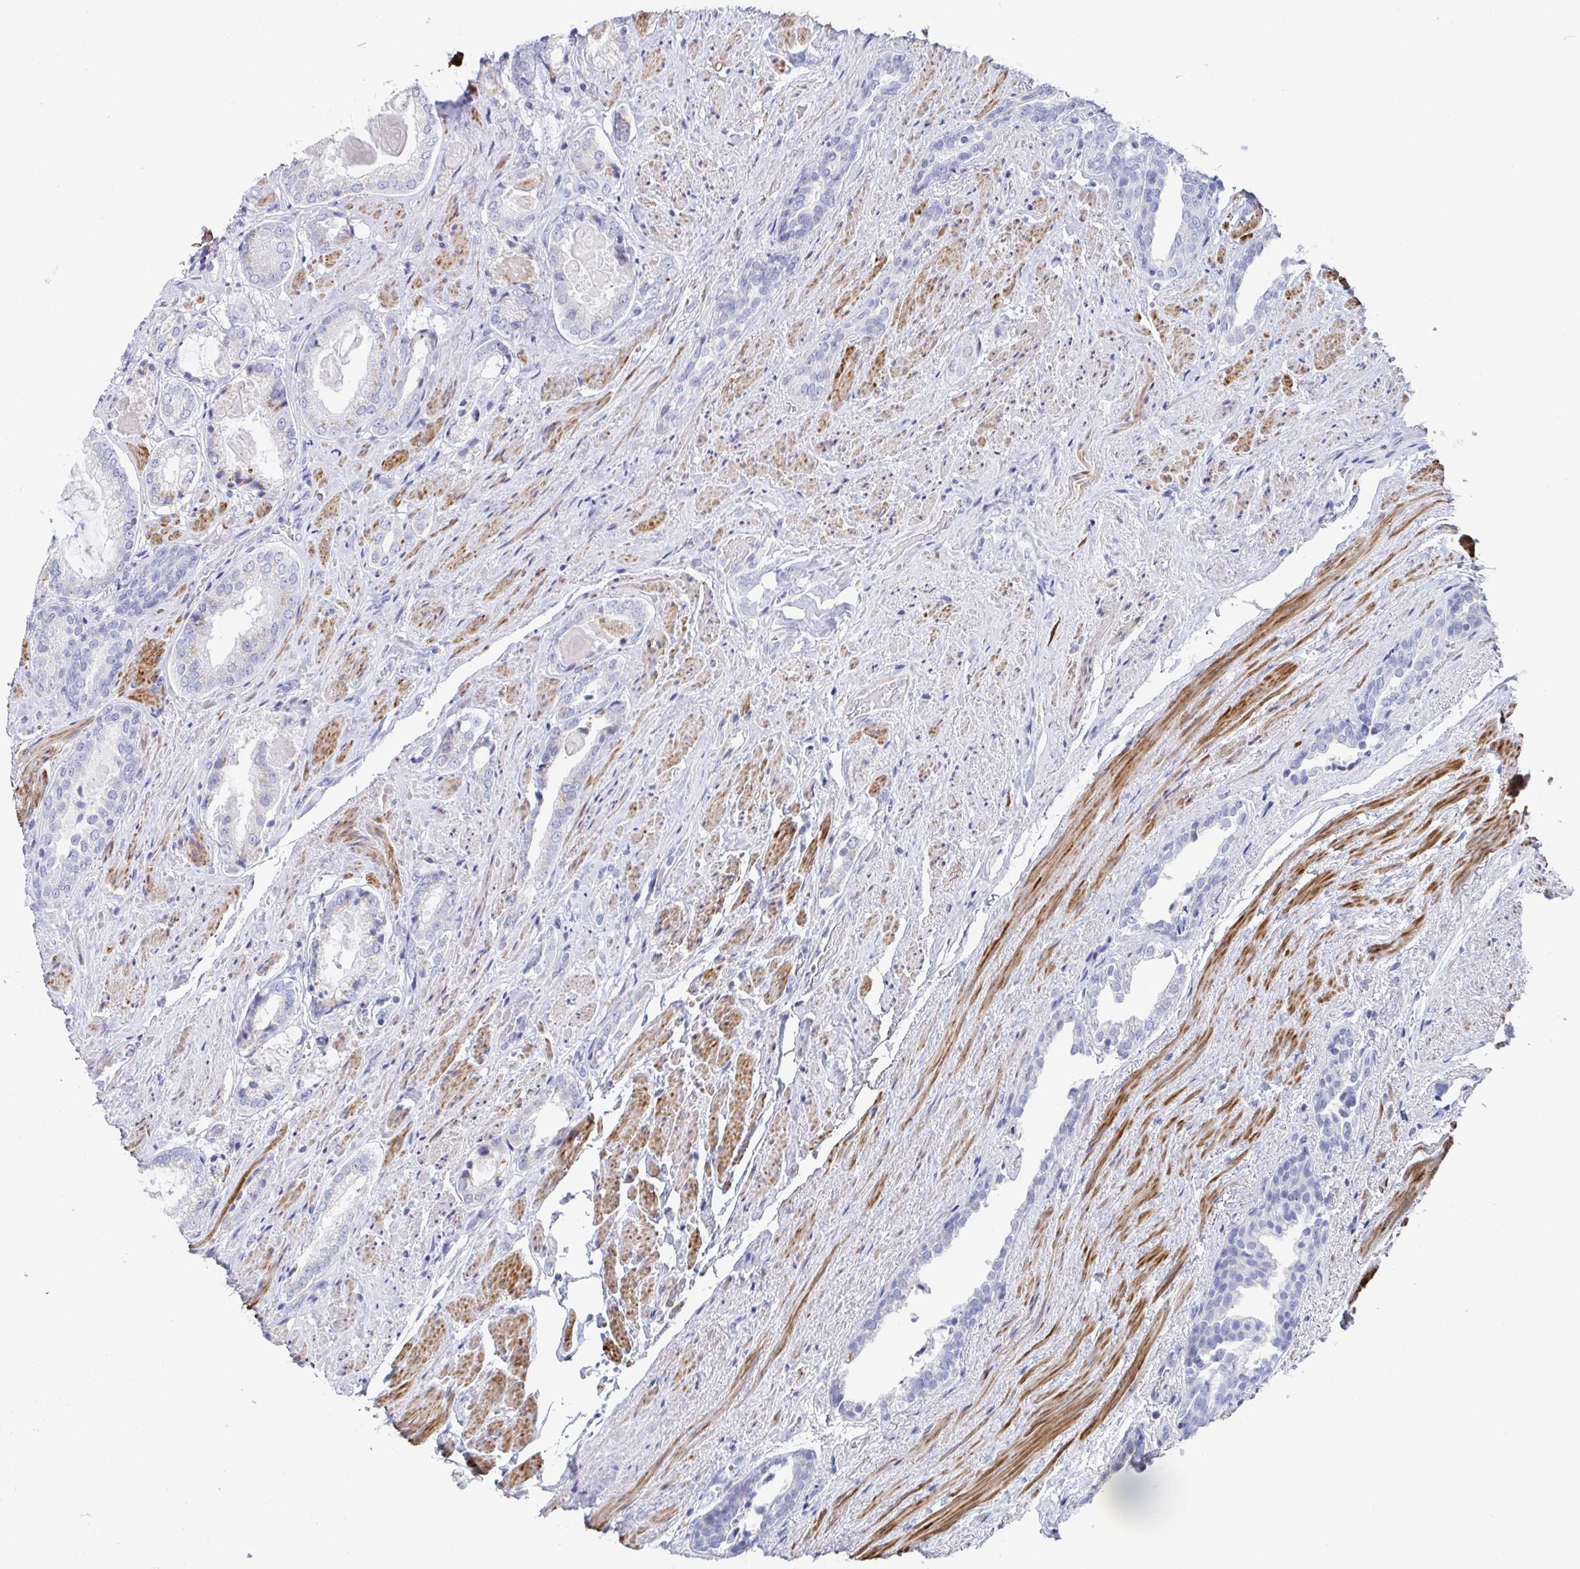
{"staining": {"intensity": "negative", "quantity": "none", "location": "none"}, "tissue": "prostate cancer", "cell_type": "Tumor cells", "image_type": "cancer", "snomed": [{"axis": "morphology", "description": "Adenocarcinoma, High grade"}, {"axis": "topography", "description": "Prostate"}], "caption": "Tumor cells show no significant expression in adenocarcinoma (high-grade) (prostate).", "gene": "ZFP82", "patient": {"sex": "male", "age": 65}}